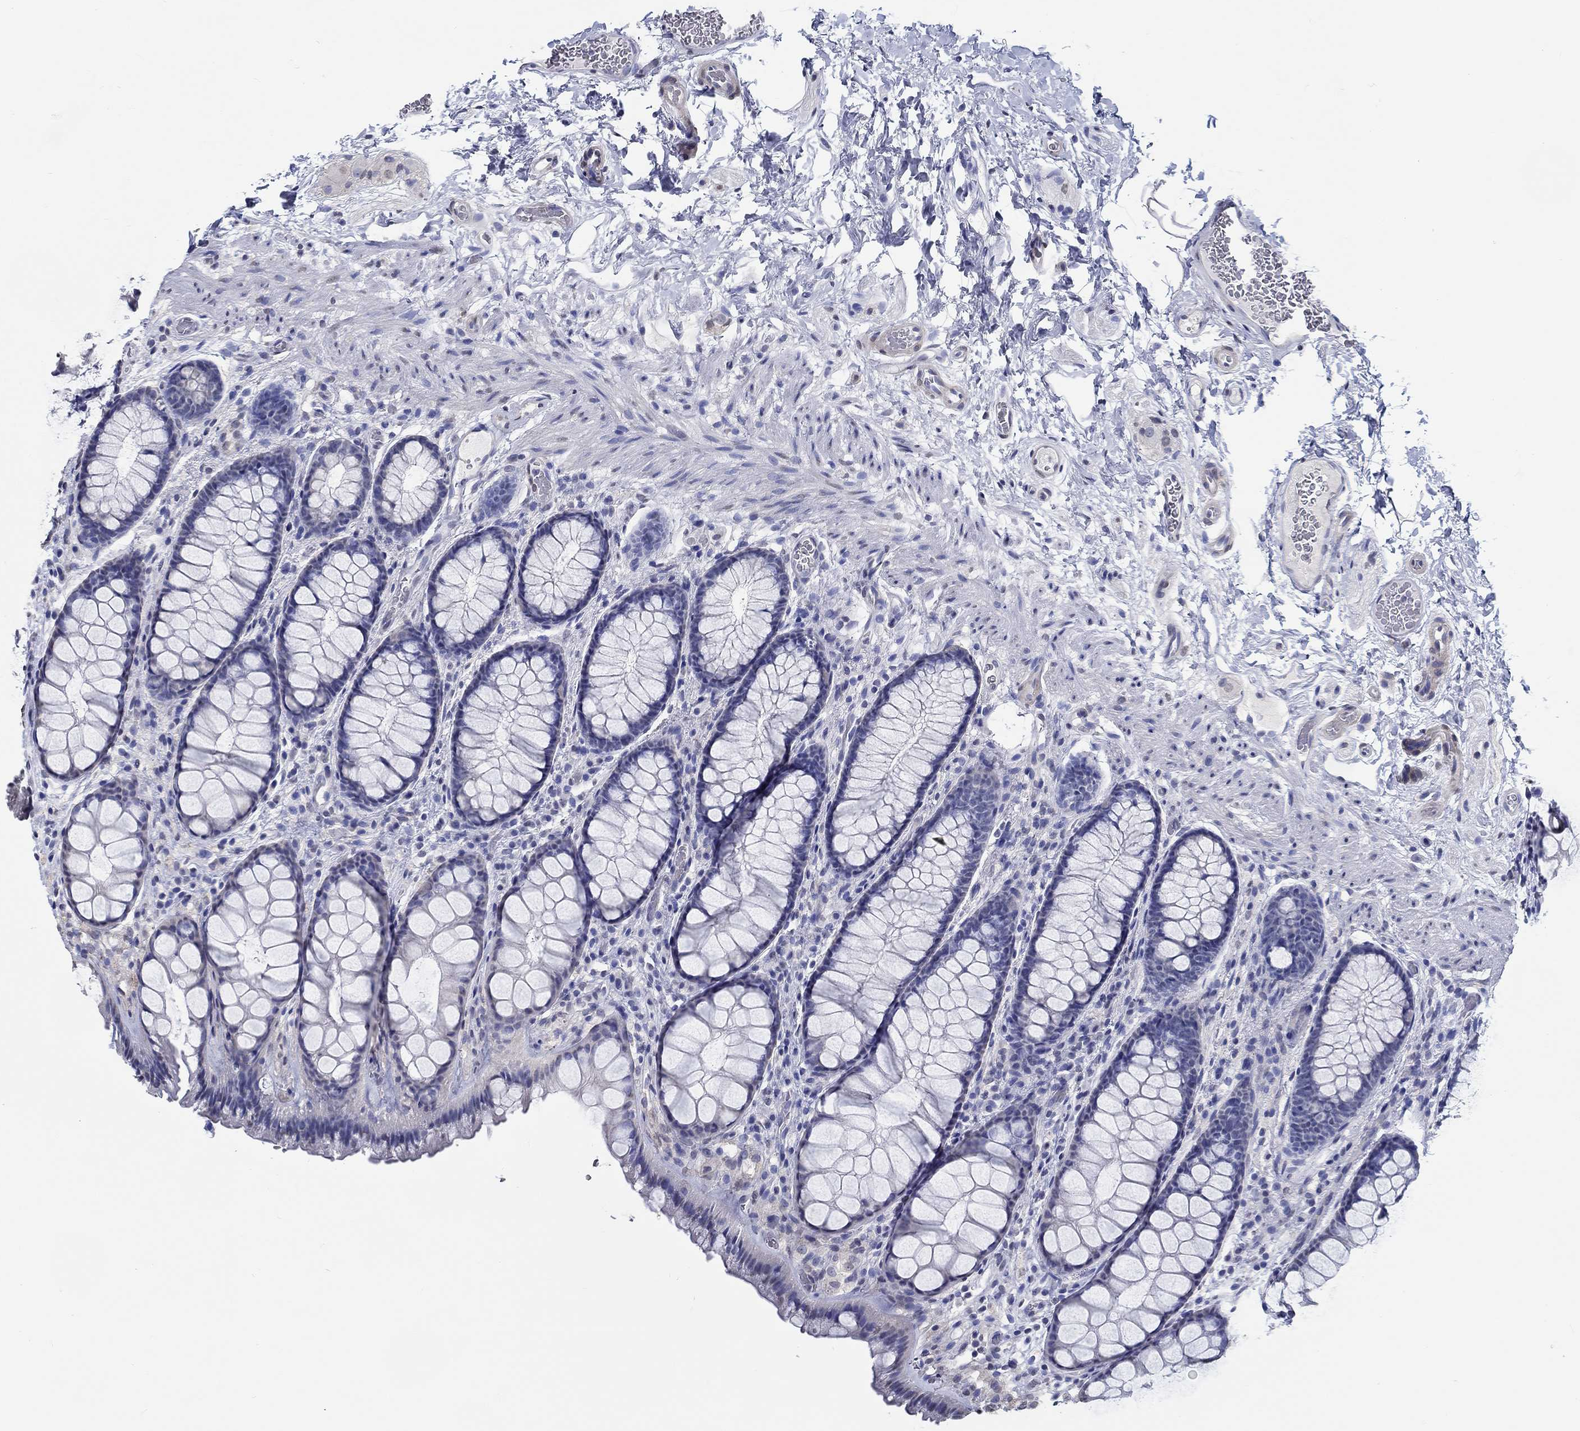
{"staining": {"intensity": "negative", "quantity": "none", "location": "none"}, "tissue": "rectum", "cell_type": "Glandular cells", "image_type": "normal", "snomed": [{"axis": "morphology", "description": "Normal tissue, NOS"}, {"axis": "topography", "description": "Rectum"}], "caption": "An IHC image of normal rectum is shown. There is no staining in glandular cells of rectum. (Brightfield microscopy of DAB (3,3'-diaminobenzidine) IHC at high magnification).", "gene": "PDE1B", "patient": {"sex": "female", "age": 62}}